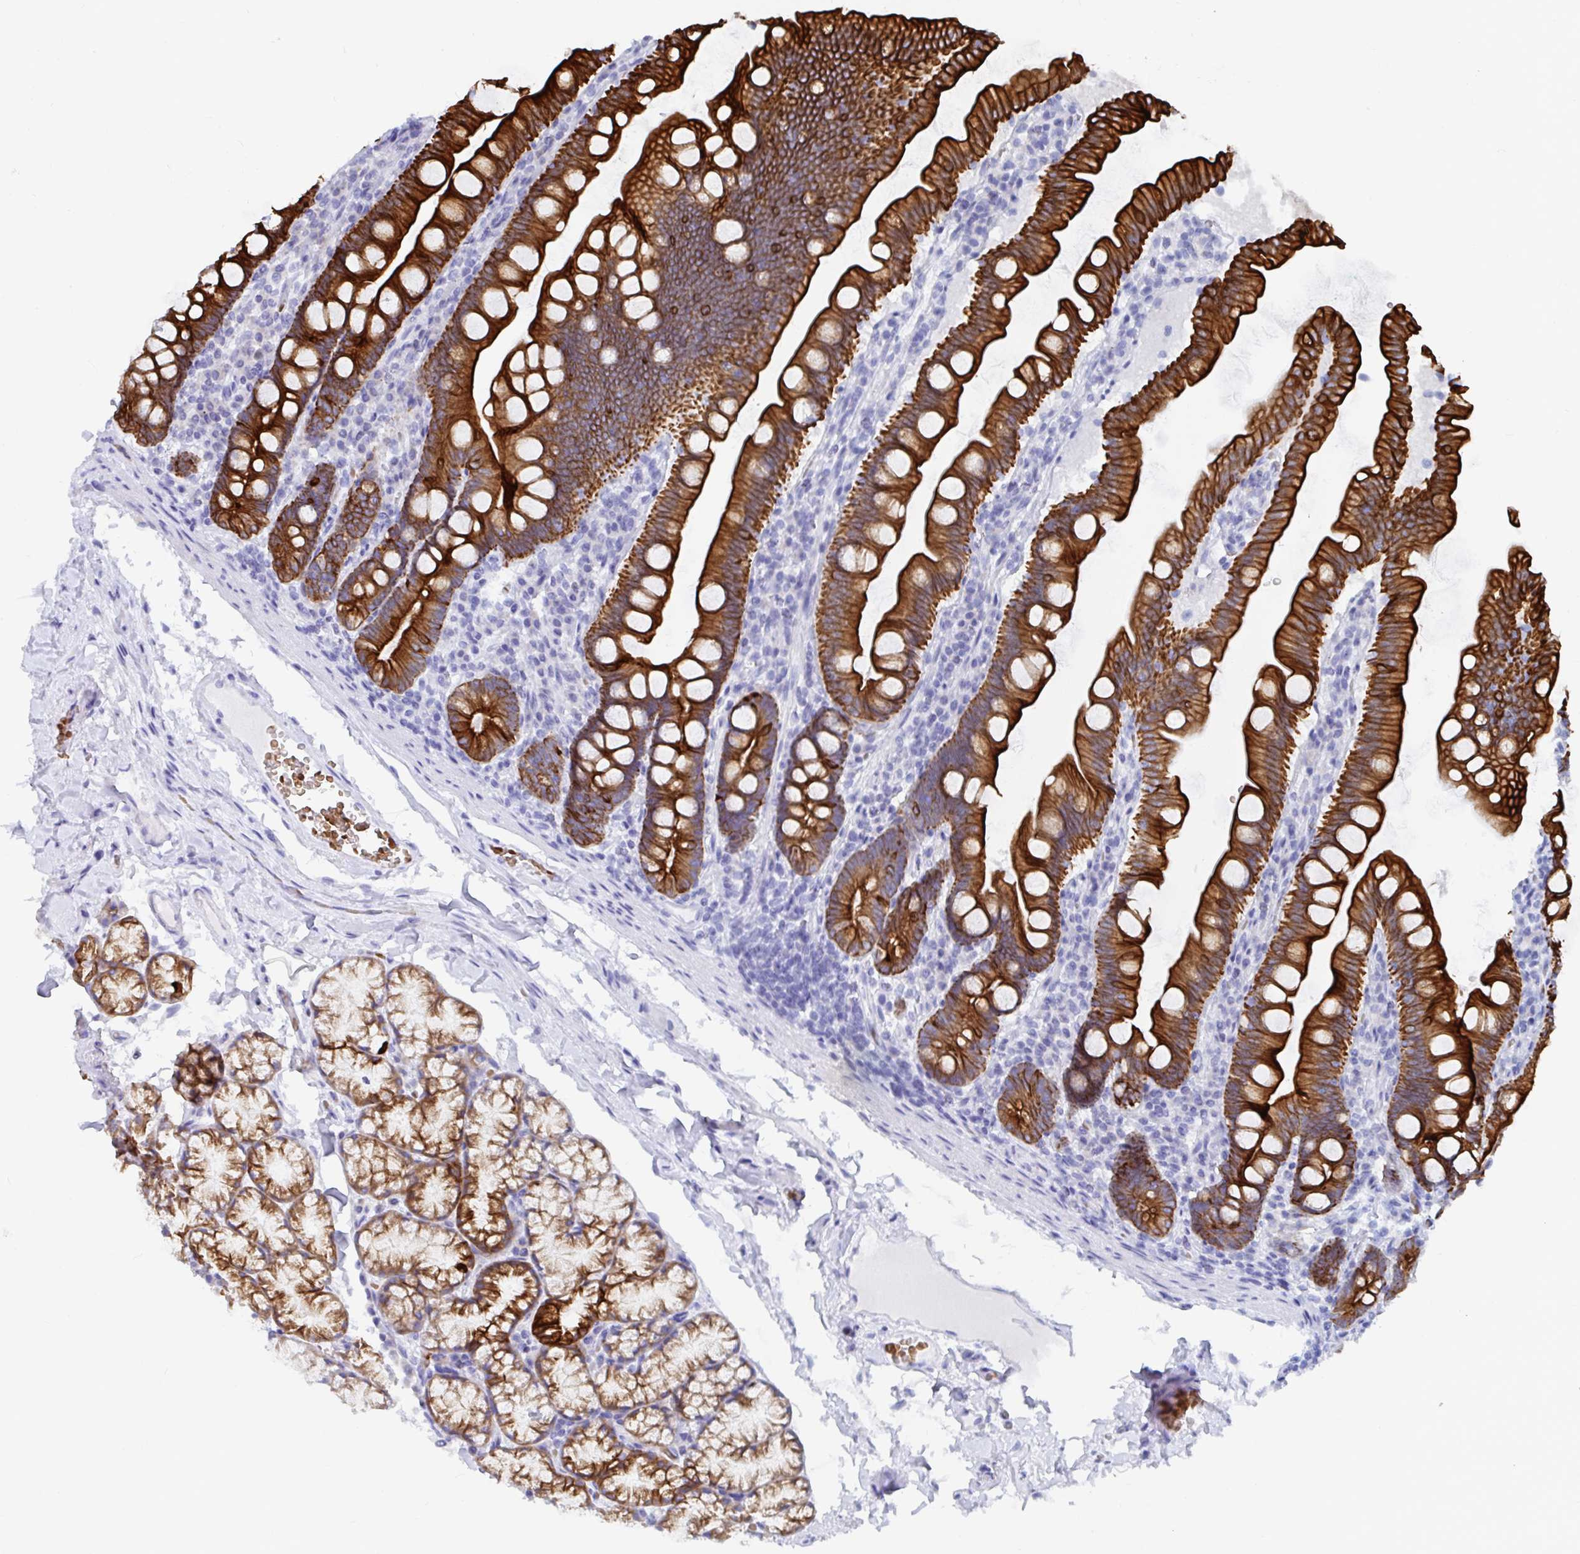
{"staining": {"intensity": "strong", "quantity": ">75%", "location": "cytoplasmic/membranous"}, "tissue": "duodenum", "cell_type": "Glandular cells", "image_type": "normal", "snomed": [{"axis": "morphology", "description": "Normal tissue, NOS"}, {"axis": "topography", "description": "Duodenum"}], "caption": "Immunohistochemical staining of normal duodenum exhibits high levels of strong cytoplasmic/membranous positivity in approximately >75% of glandular cells. Nuclei are stained in blue.", "gene": "CLDN8", "patient": {"sex": "female", "age": 67}}